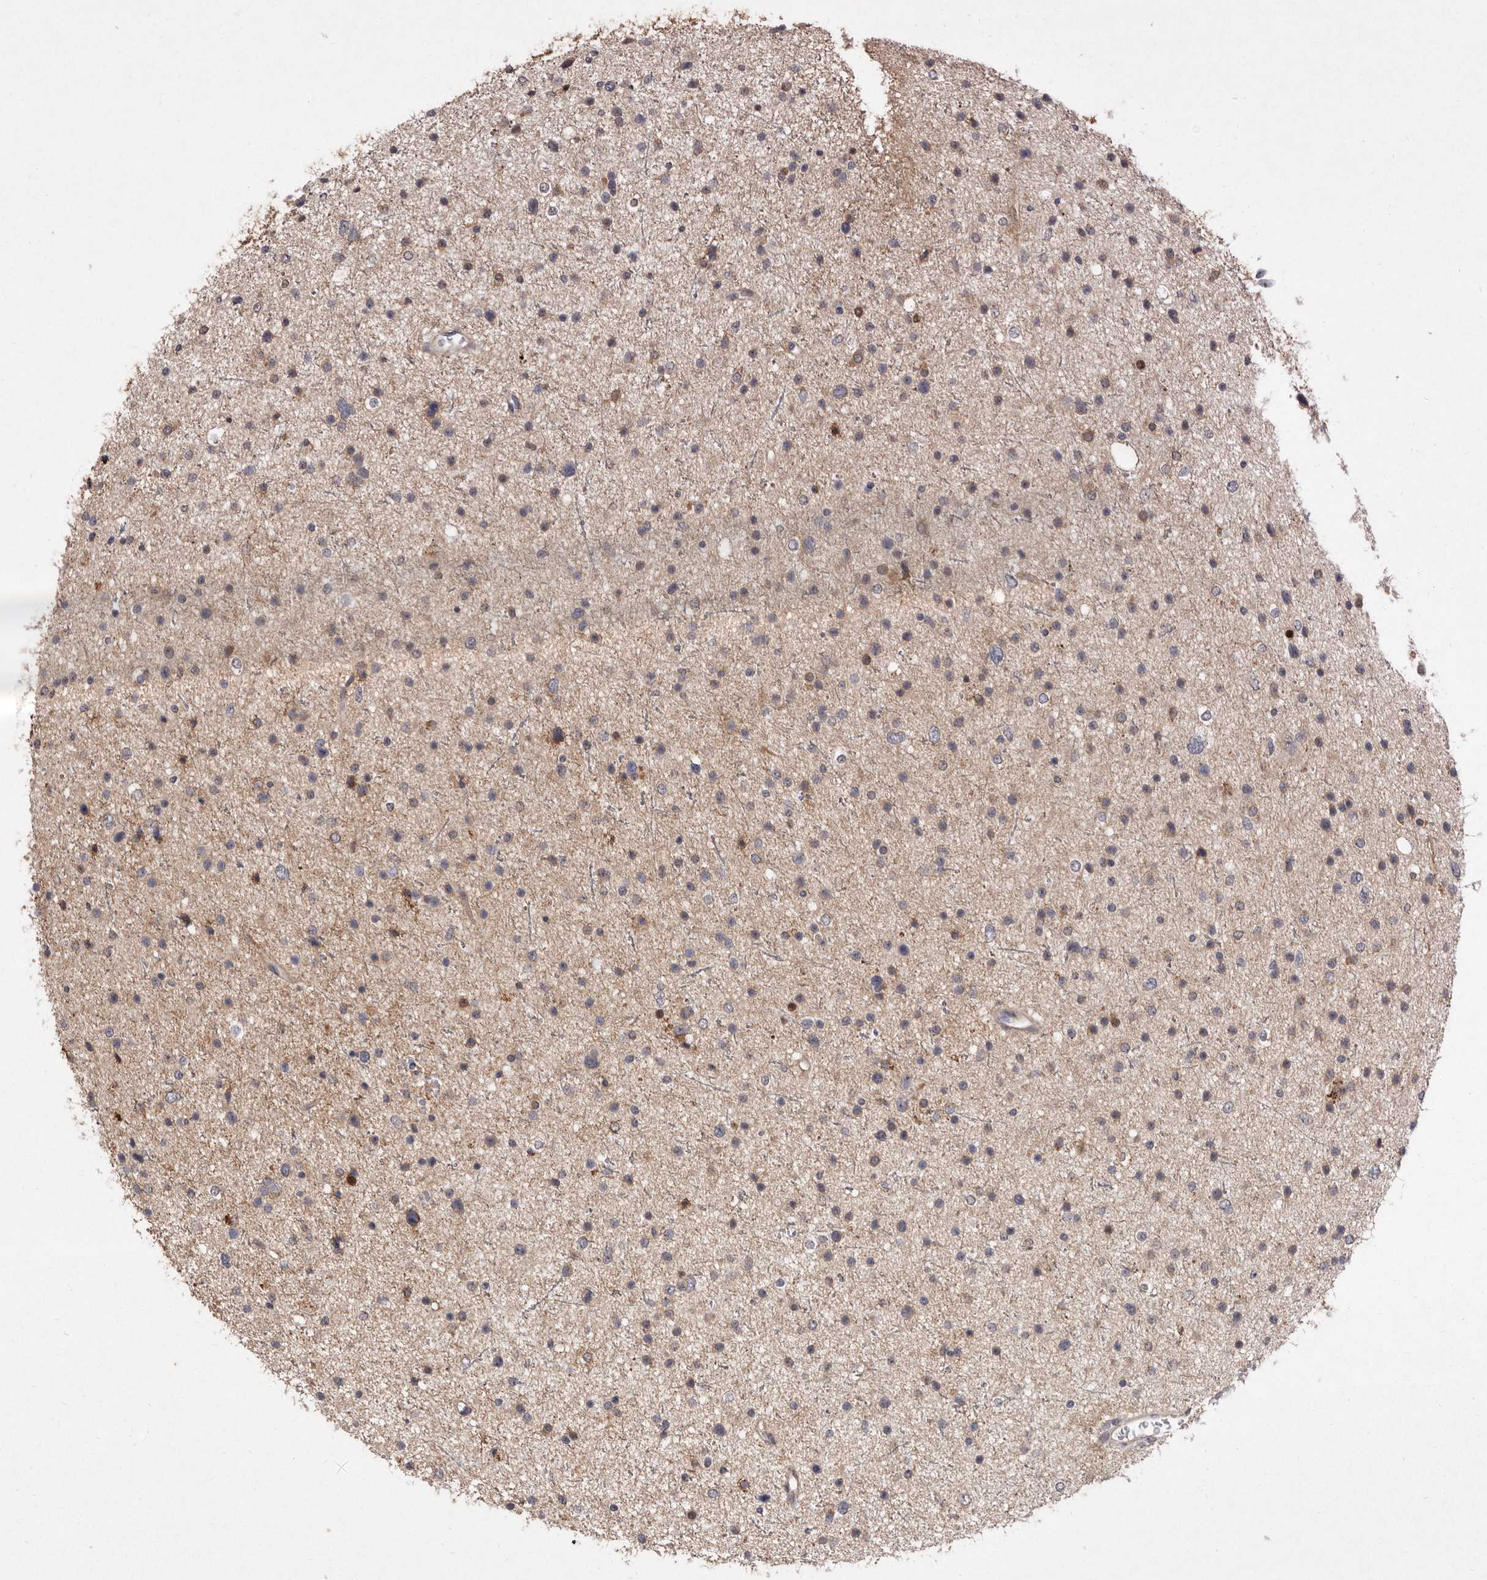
{"staining": {"intensity": "weak", "quantity": ">75%", "location": "cytoplasmic/membranous"}, "tissue": "glioma", "cell_type": "Tumor cells", "image_type": "cancer", "snomed": [{"axis": "morphology", "description": "Glioma, malignant, Low grade"}, {"axis": "topography", "description": "Brain"}], "caption": "This histopathology image exhibits immunohistochemistry staining of human malignant glioma (low-grade), with low weak cytoplasmic/membranous staining in about >75% of tumor cells.", "gene": "FLAD1", "patient": {"sex": "female", "age": 37}}